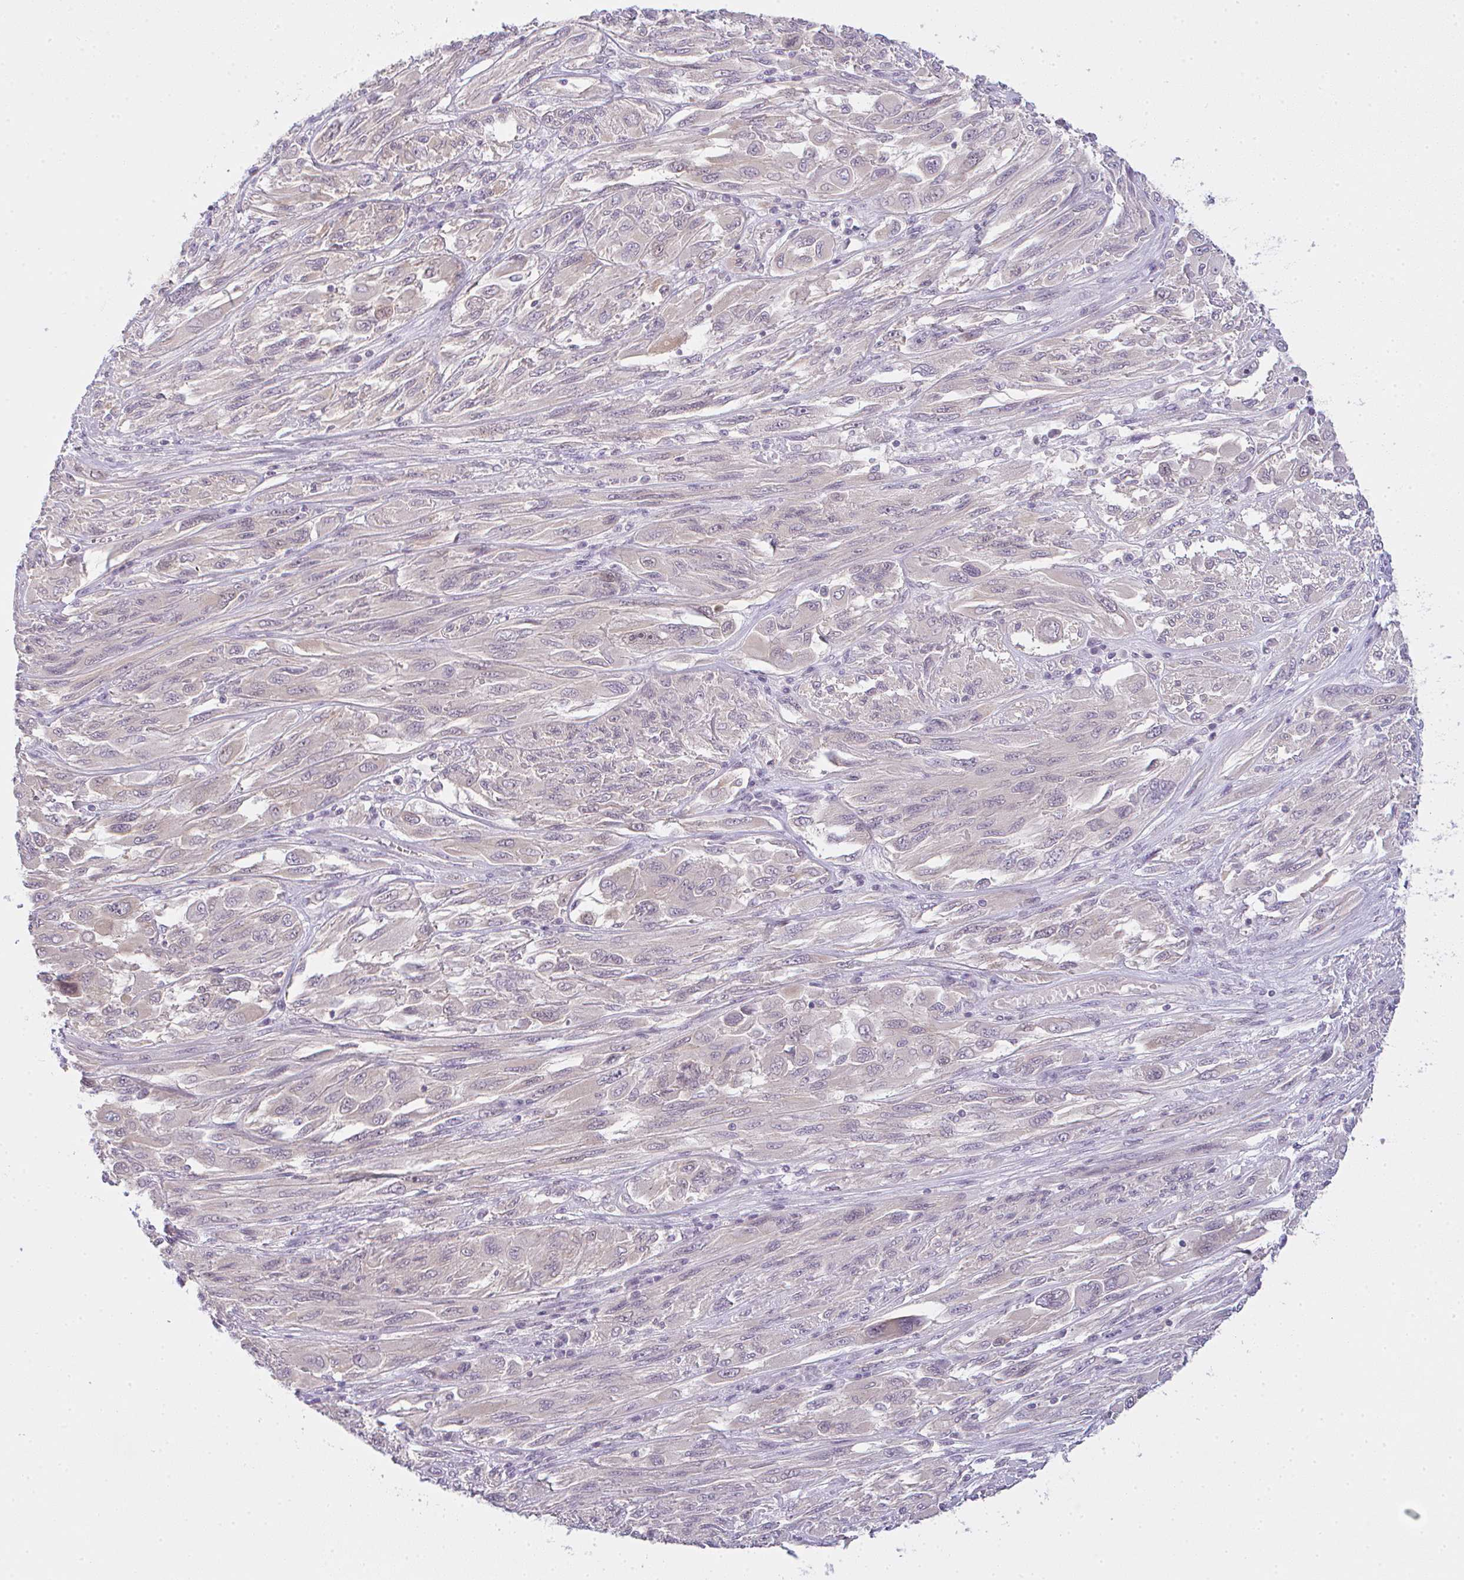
{"staining": {"intensity": "negative", "quantity": "none", "location": "none"}, "tissue": "melanoma", "cell_type": "Tumor cells", "image_type": "cancer", "snomed": [{"axis": "morphology", "description": "Malignant melanoma, NOS"}, {"axis": "topography", "description": "Skin"}], "caption": "This is an immunohistochemistry (IHC) photomicrograph of melanoma. There is no expression in tumor cells.", "gene": "CSE1L", "patient": {"sex": "female", "age": 91}}